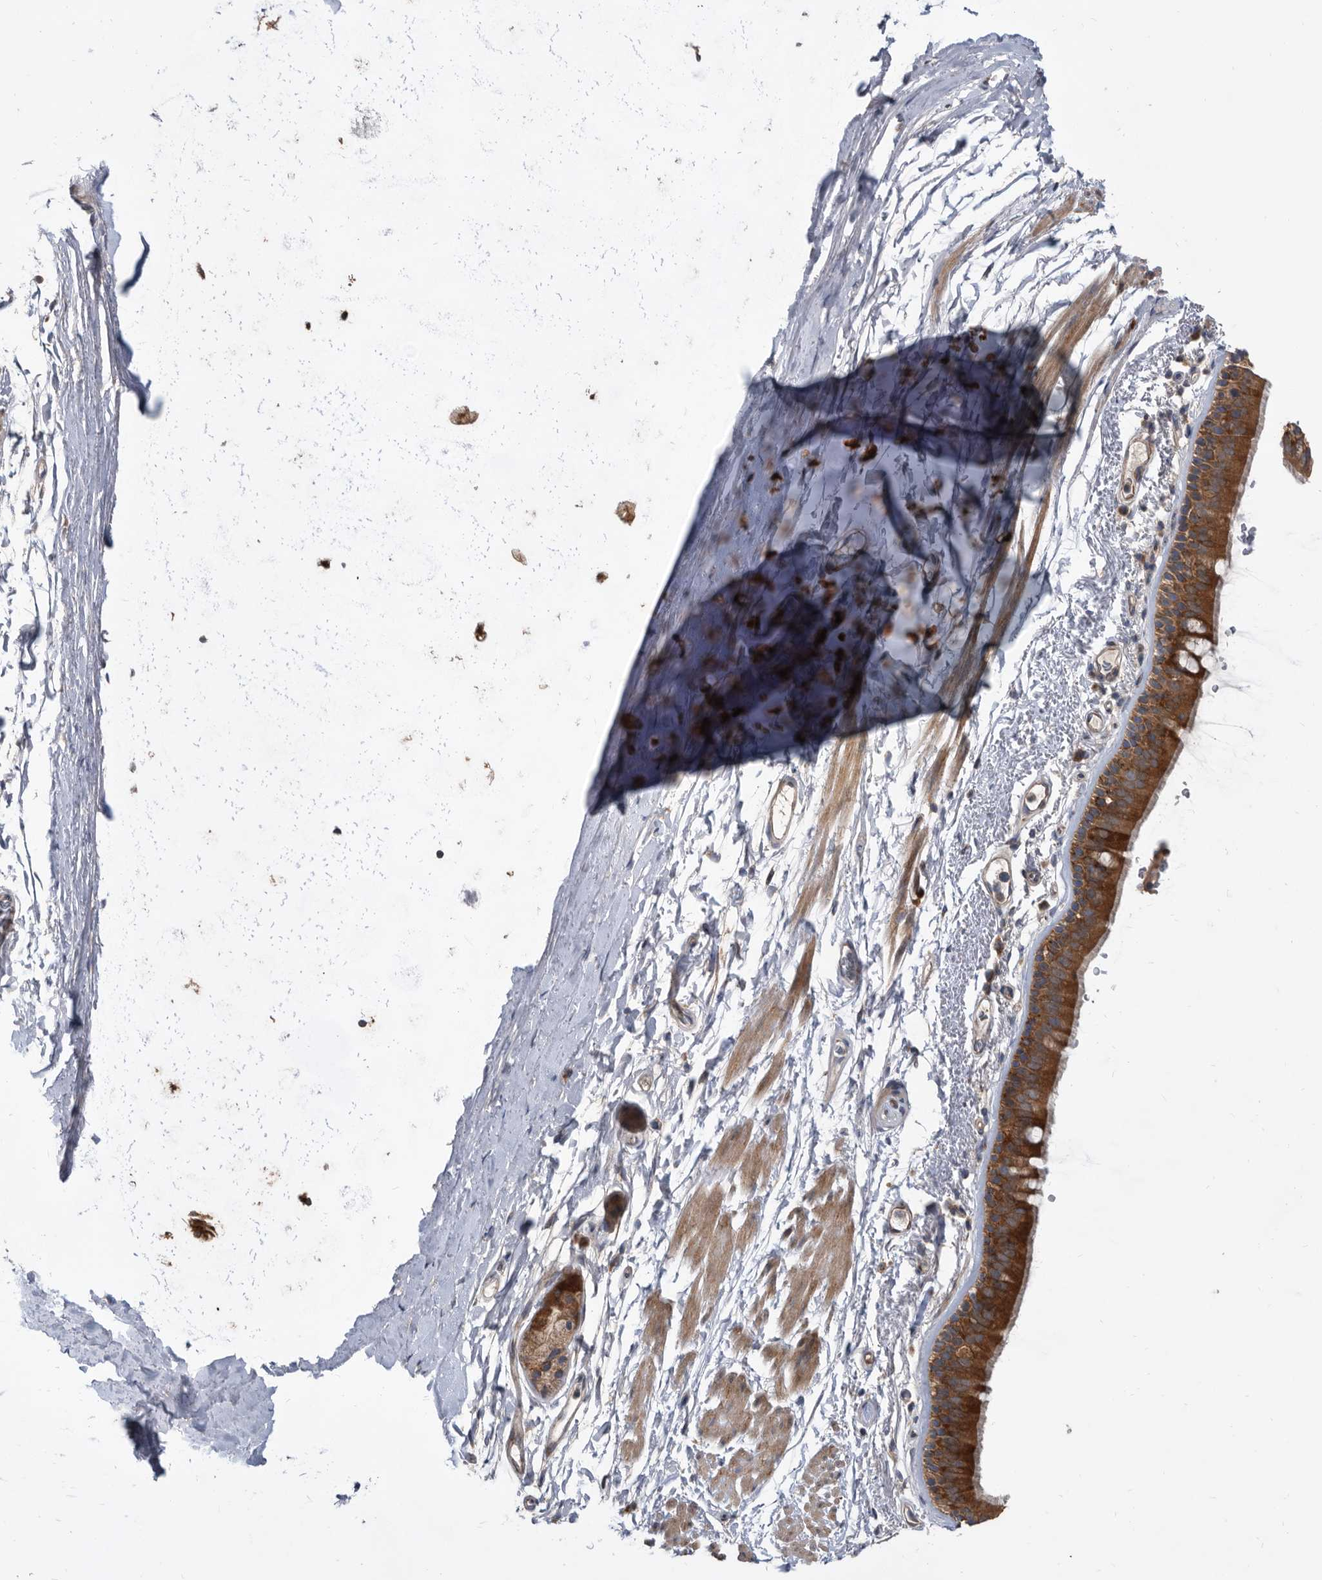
{"staining": {"intensity": "strong", "quantity": ">75%", "location": "cytoplasmic/membranous"}, "tissue": "bronchus", "cell_type": "Respiratory epithelial cells", "image_type": "normal", "snomed": [{"axis": "morphology", "description": "Normal tissue, NOS"}, {"axis": "topography", "description": "Lymph node"}, {"axis": "topography", "description": "Bronchus"}], "caption": "Immunohistochemistry (DAB) staining of benign bronchus shows strong cytoplasmic/membranous protein staining in approximately >75% of respiratory epithelial cells.", "gene": "APEH", "patient": {"sex": "female", "age": 70}}